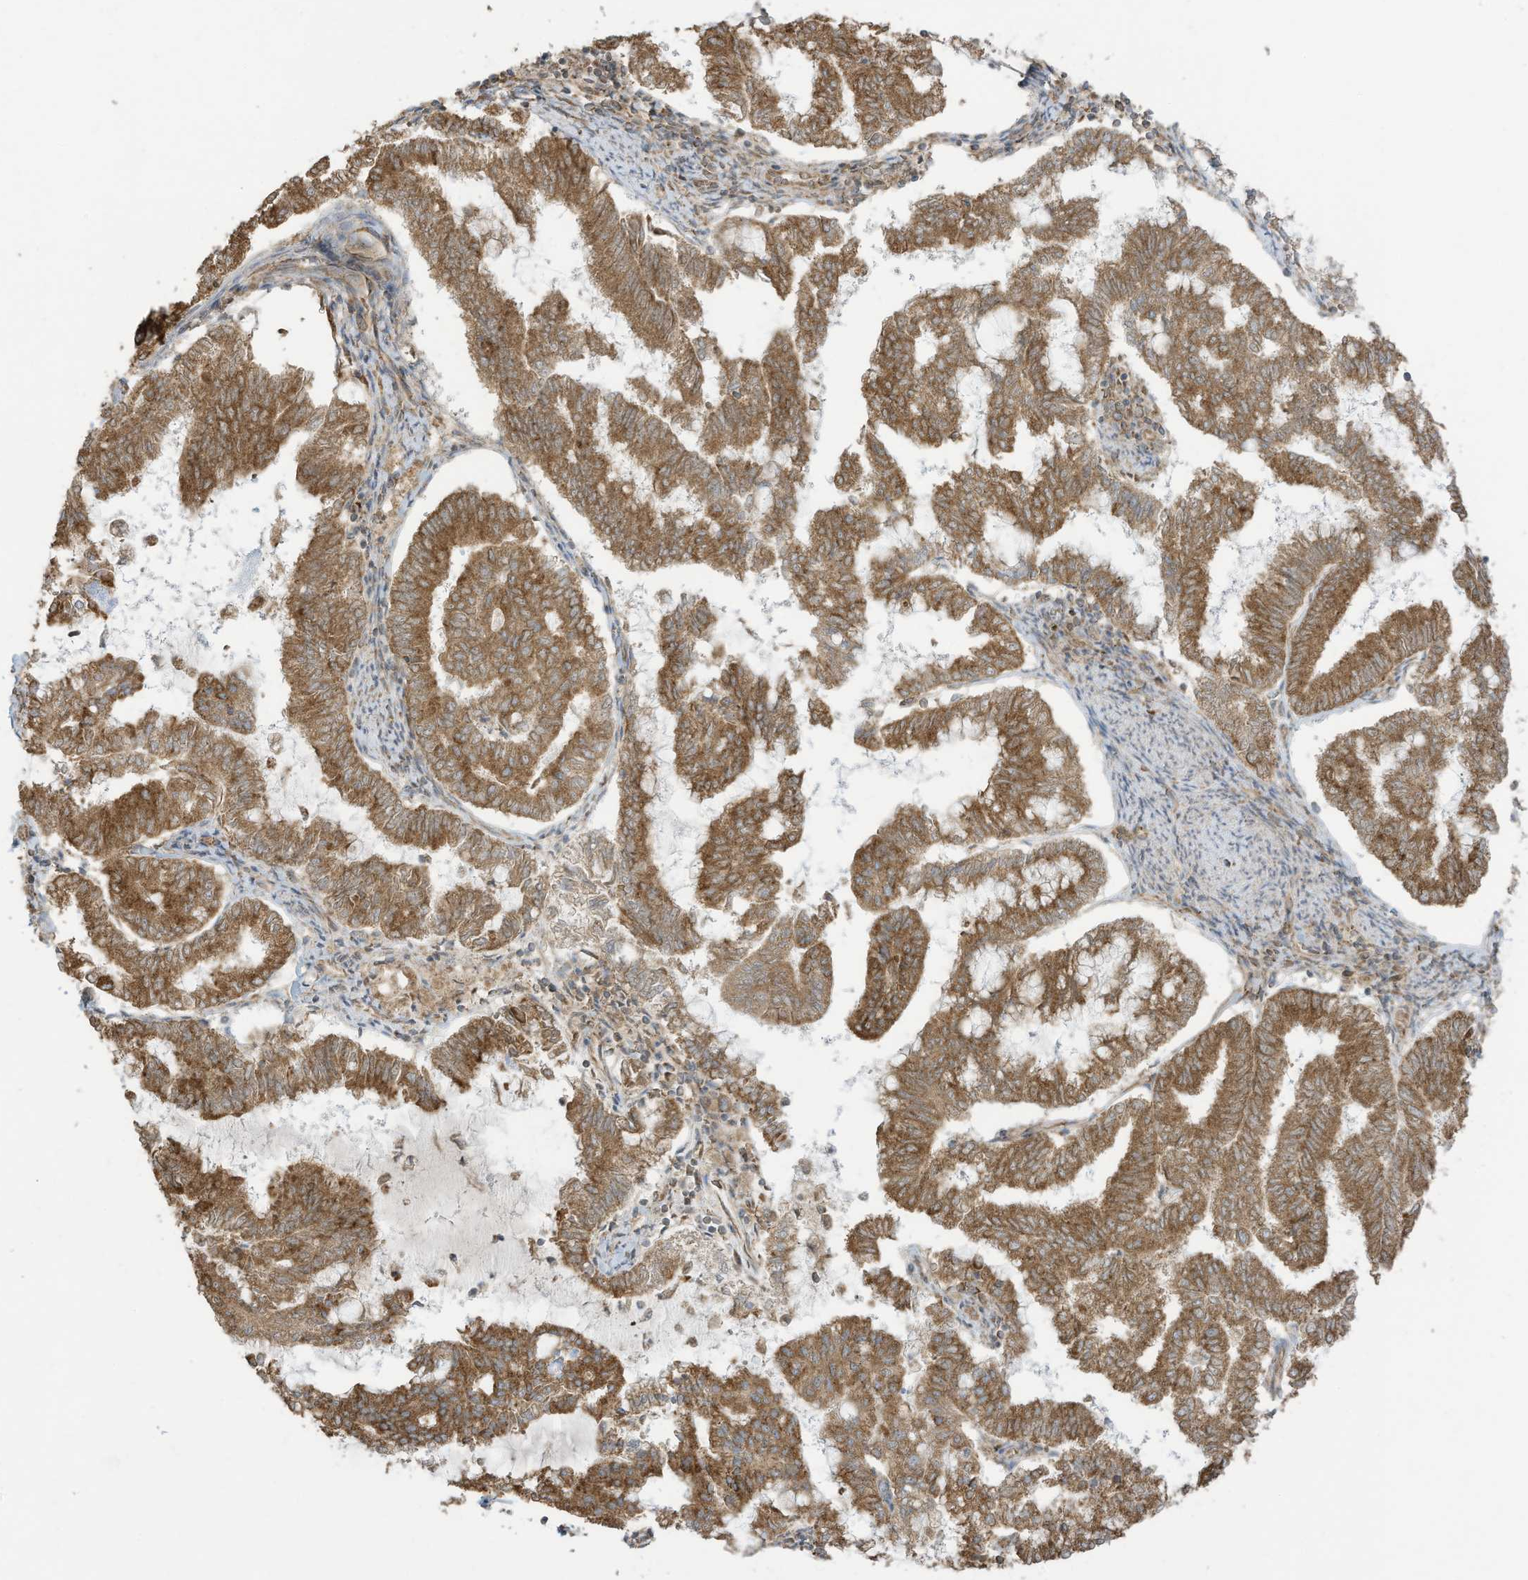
{"staining": {"intensity": "moderate", "quantity": ">75%", "location": "cytoplasmic/membranous"}, "tissue": "endometrial cancer", "cell_type": "Tumor cells", "image_type": "cancer", "snomed": [{"axis": "morphology", "description": "Adenocarcinoma, NOS"}, {"axis": "topography", "description": "Endometrium"}], "caption": "DAB immunohistochemical staining of endometrial cancer (adenocarcinoma) reveals moderate cytoplasmic/membranous protein staining in approximately >75% of tumor cells.", "gene": "CGAS", "patient": {"sex": "female", "age": 79}}